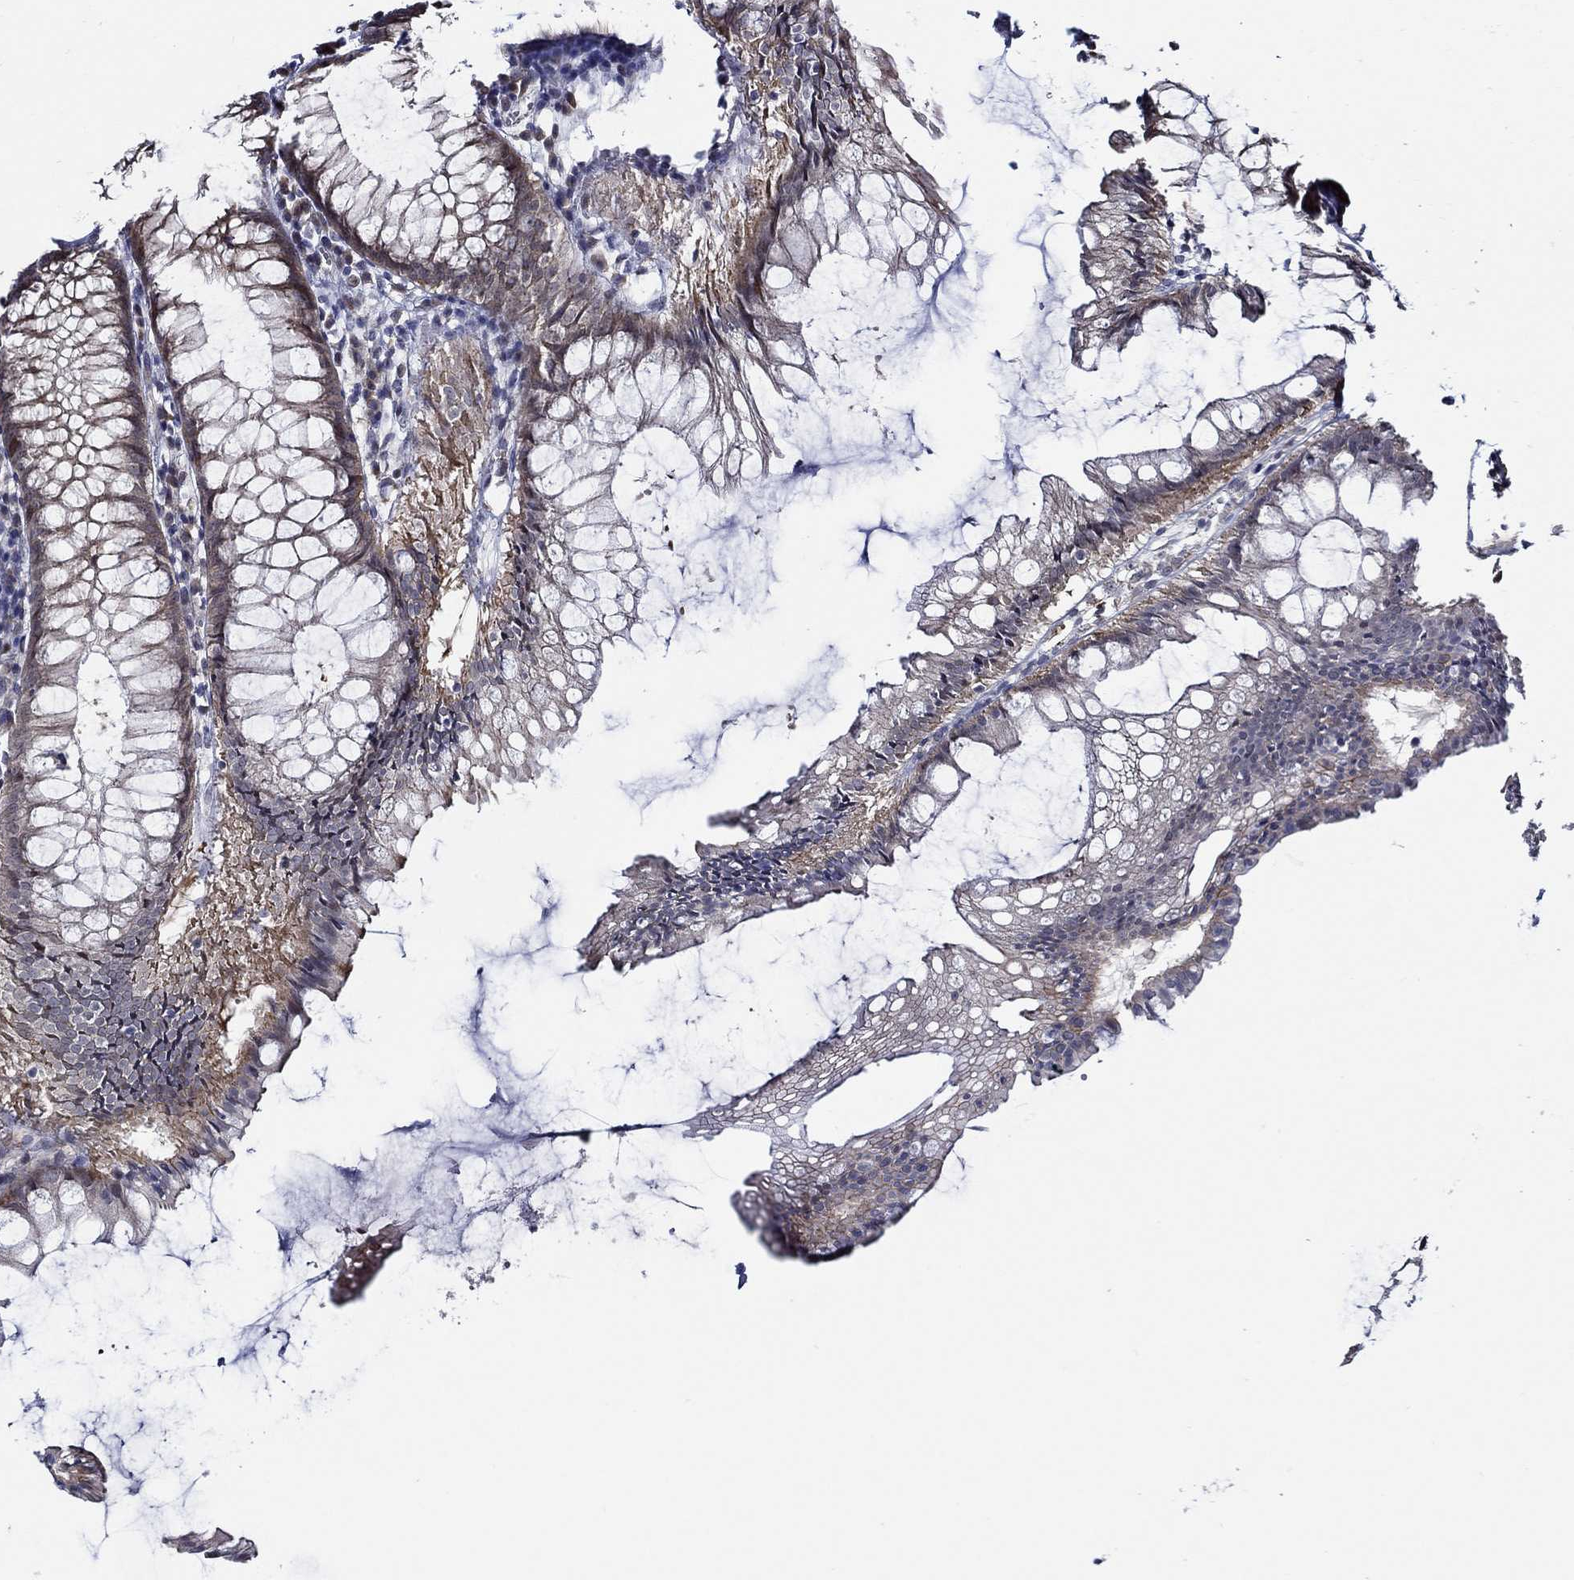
{"staining": {"intensity": "negative", "quantity": "none", "location": "none"}, "tissue": "colon", "cell_type": "Endothelial cells", "image_type": "normal", "snomed": [{"axis": "morphology", "description": "Normal tissue, NOS"}, {"axis": "morphology", "description": "Adenocarcinoma, NOS"}, {"axis": "topography", "description": "Colon"}], "caption": "This is a image of immunohistochemistry staining of unremarkable colon, which shows no positivity in endothelial cells. (DAB IHC, high magnification).", "gene": "C8orf48", "patient": {"sex": "male", "age": 65}}